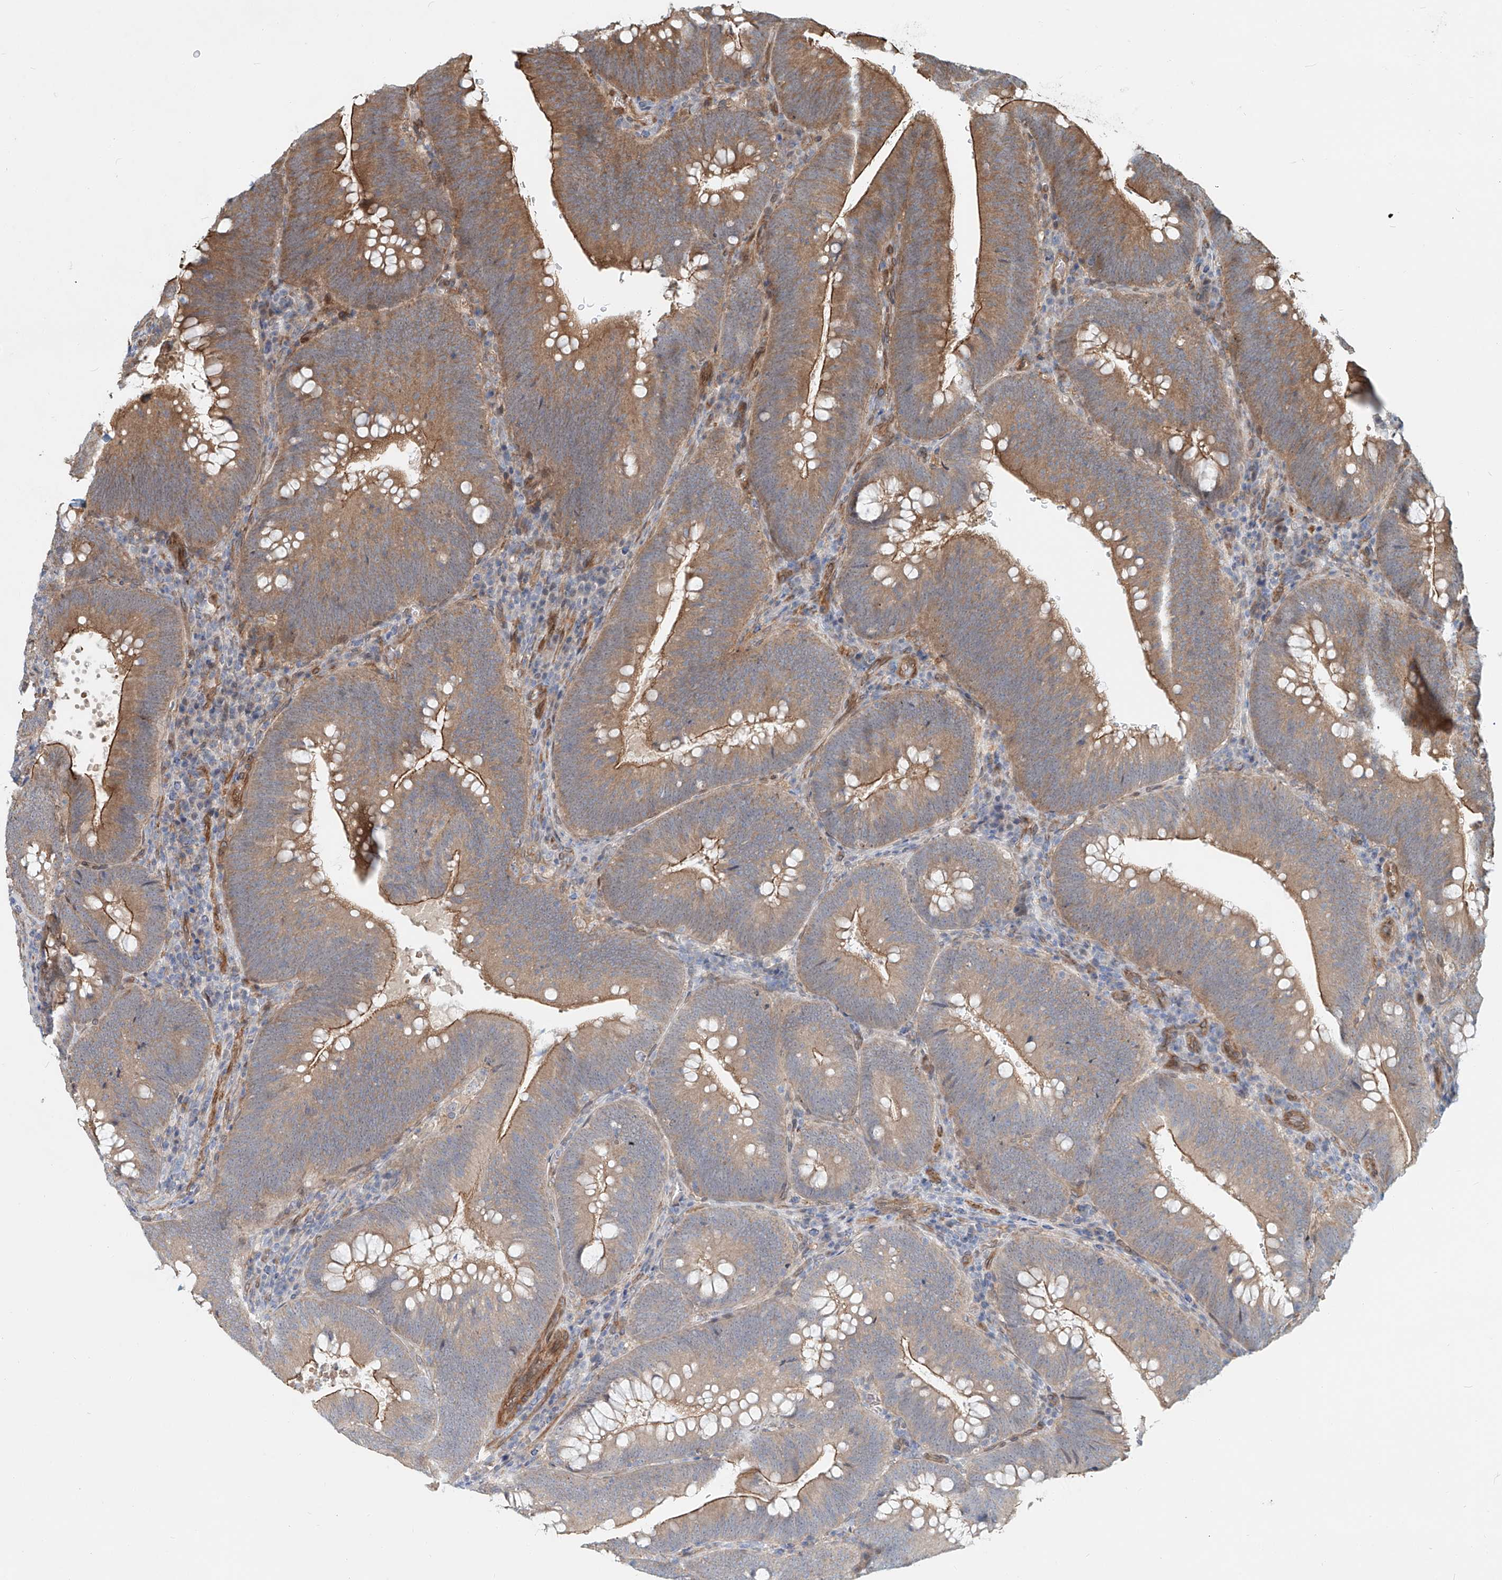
{"staining": {"intensity": "moderate", "quantity": "25%-75%", "location": "cytoplasmic/membranous"}, "tissue": "colorectal cancer", "cell_type": "Tumor cells", "image_type": "cancer", "snomed": [{"axis": "morphology", "description": "Normal tissue, NOS"}, {"axis": "topography", "description": "Colon"}], "caption": "Human colorectal cancer stained with a protein marker shows moderate staining in tumor cells.", "gene": "SASH1", "patient": {"sex": "female", "age": 82}}